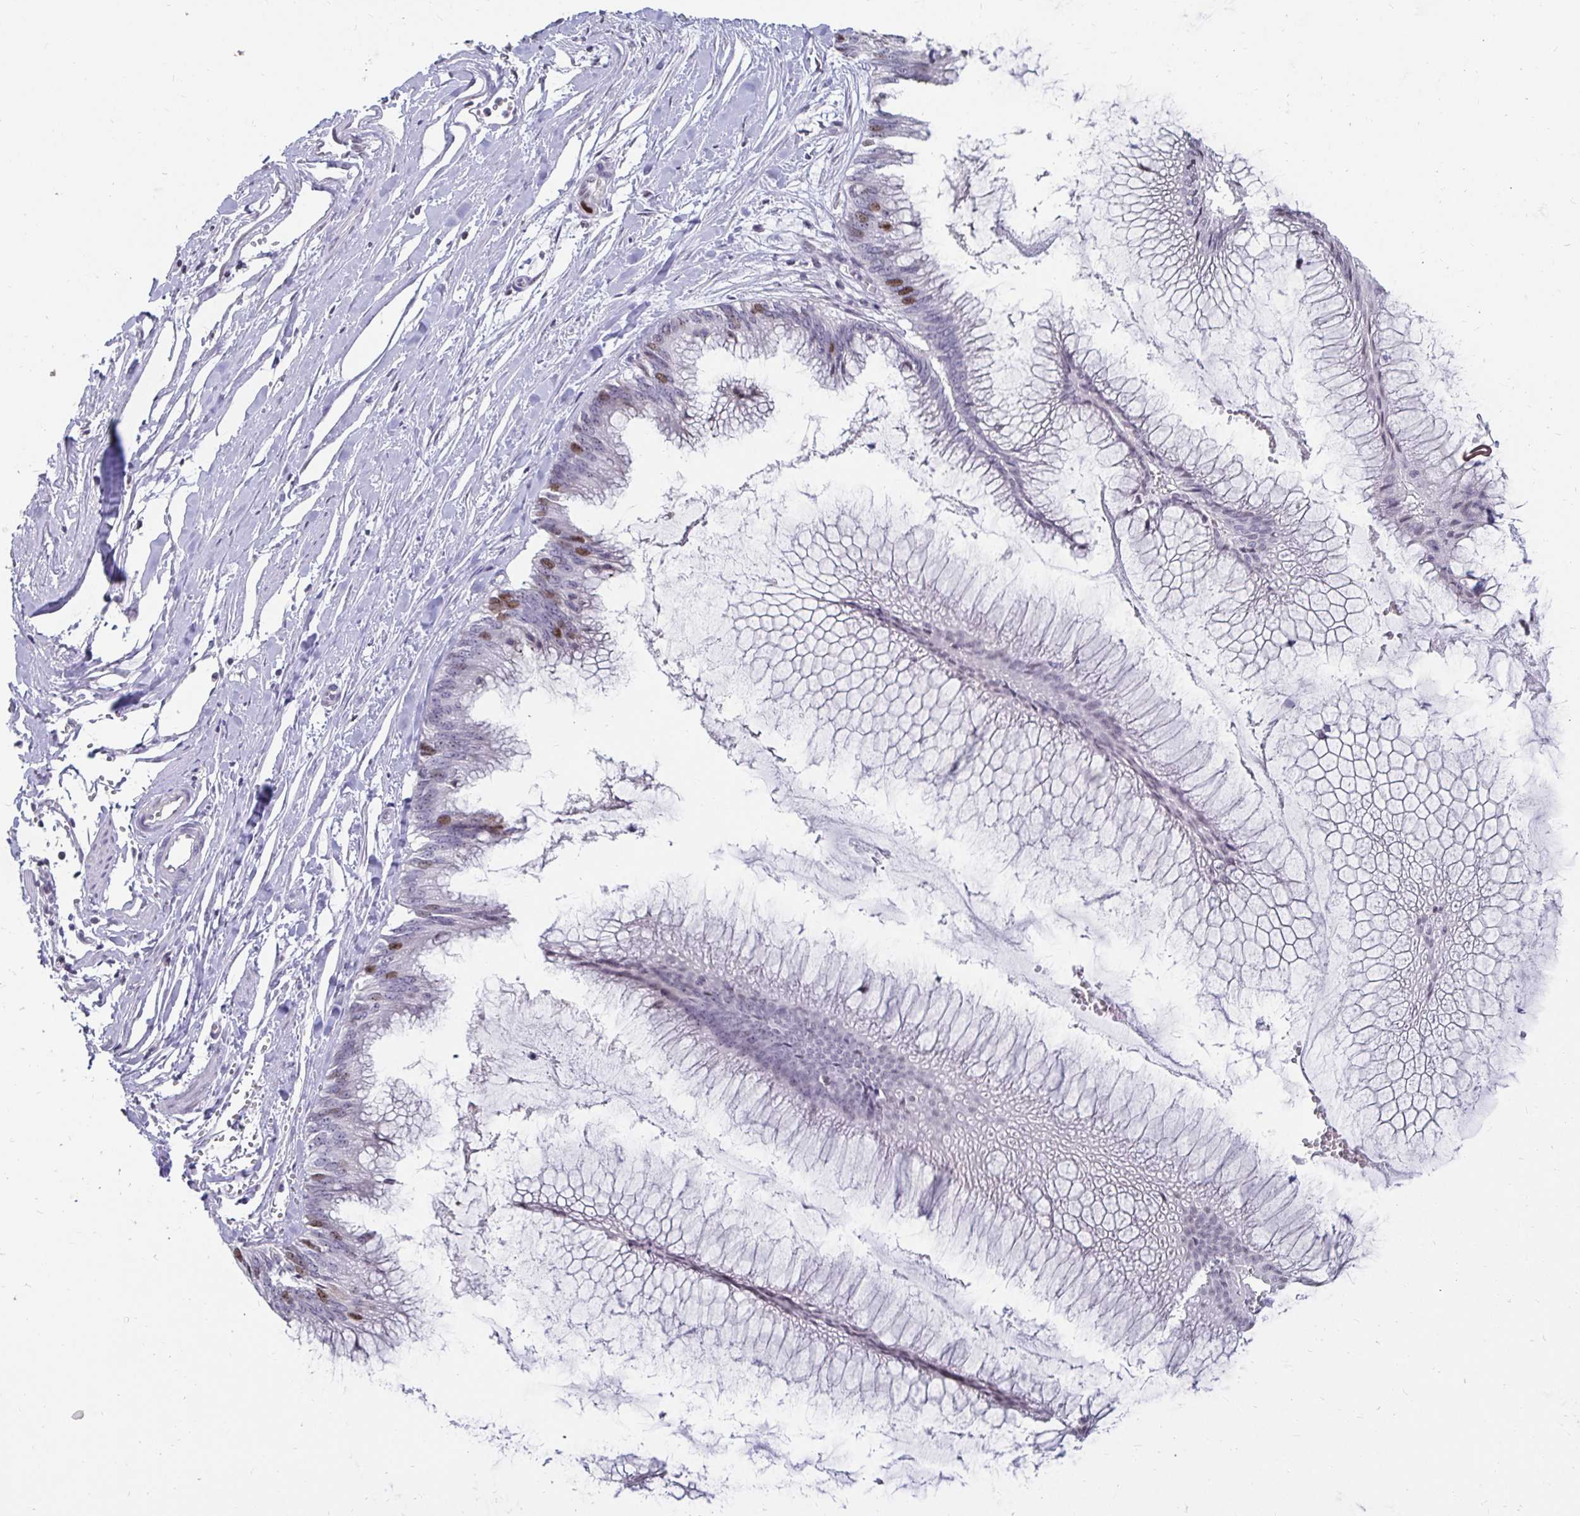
{"staining": {"intensity": "moderate", "quantity": "<25%", "location": "nuclear"}, "tissue": "ovarian cancer", "cell_type": "Tumor cells", "image_type": "cancer", "snomed": [{"axis": "morphology", "description": "Cystadenocarcinoma, mucinous, NOS"}, {"axis": "topography", "description": "Ovary"}], "caption": "An immunohistochemistry photomicrograph of neoplastic tissue is shown. Protein staining in brown highlights moderate nuclear positivity in mucinous cystadenocarcinoma (ovarian) within tumor cells.", "gene": "ANLN", "patient": {"sex": "female", "age": 44}}